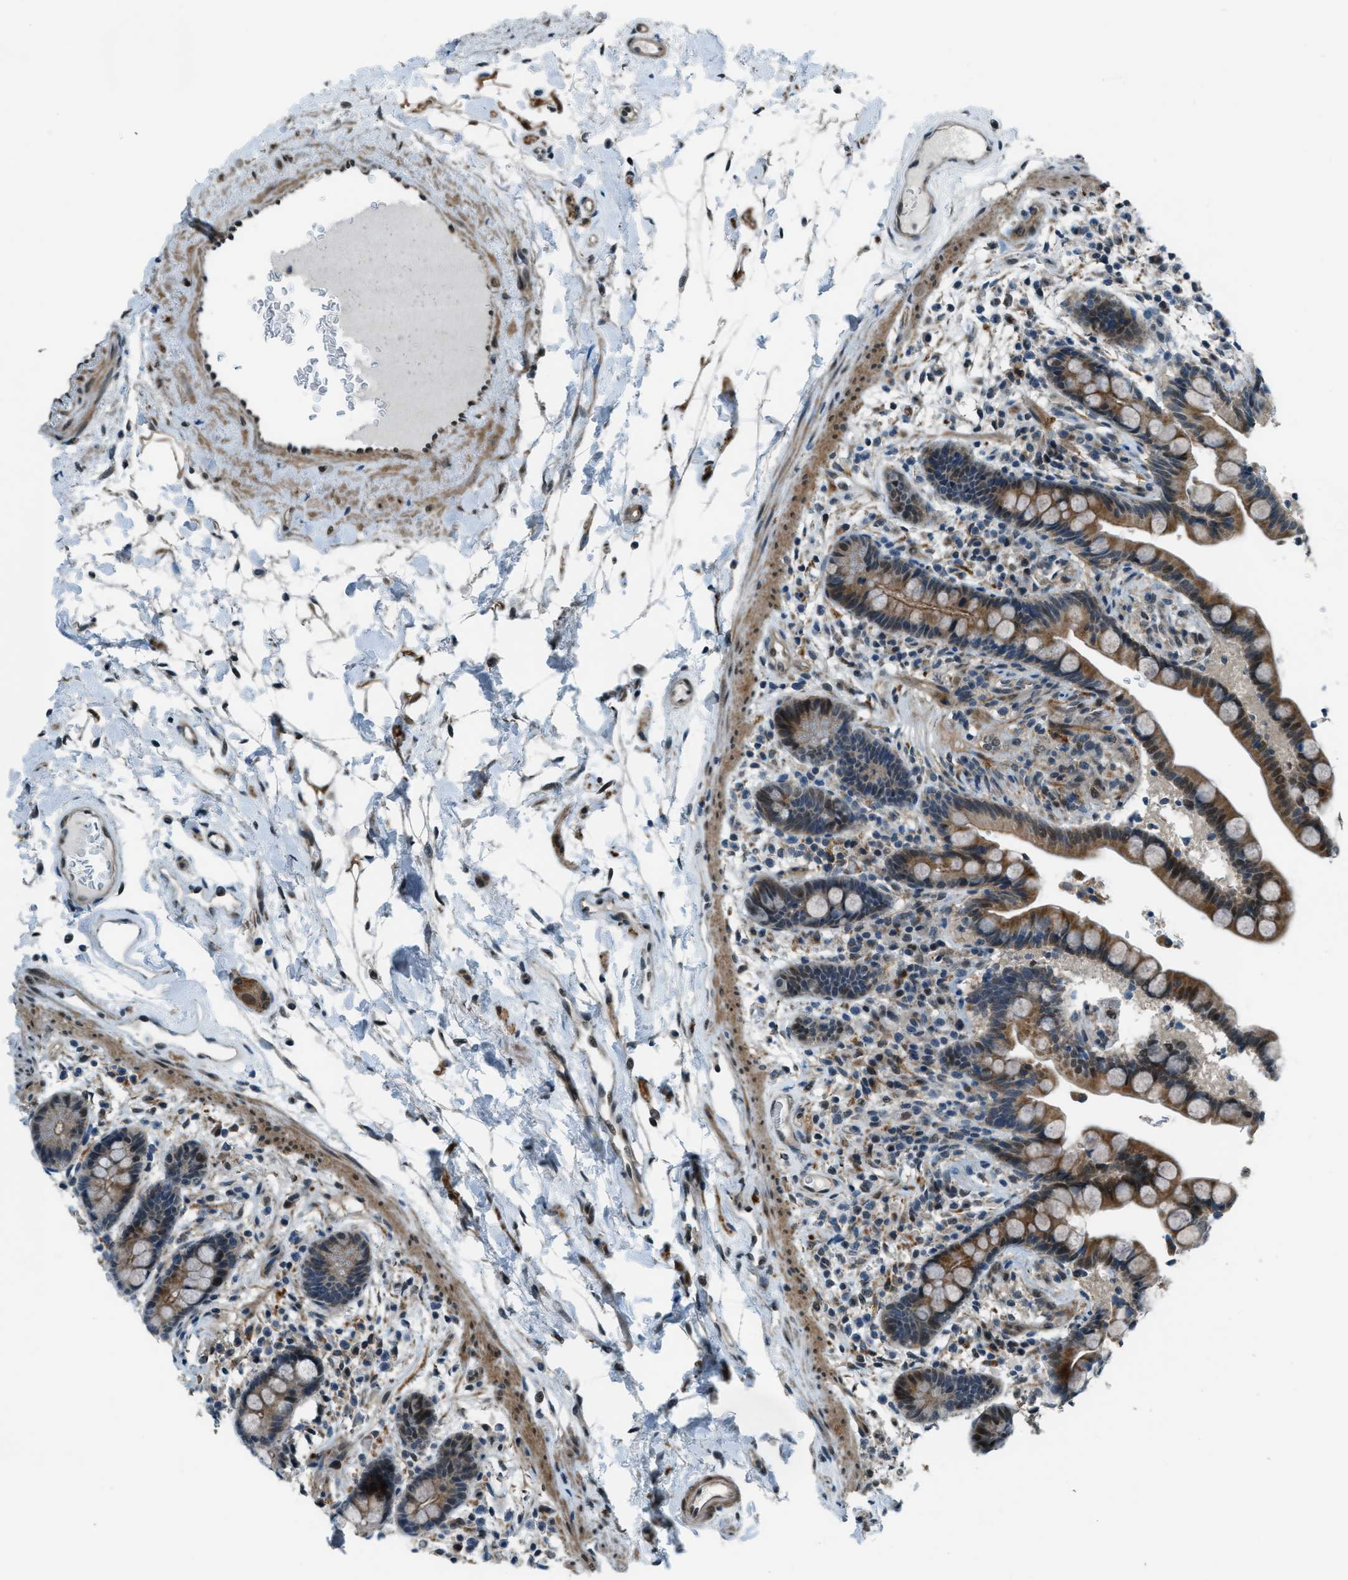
{"staining": {"intensity": "moderate", "quantity": ">75%", "location": "cytoplasmic/membranous,nuclear"}, "tissue": "colon", "cell_type": "Endothelial cells", "image_type": "normal", "snomed": [{"axis": "morphology", "description": "Normal tissue, NOS"}, {"axis": "topography", "description": "Colon"}], "caption": "This is a histology image of immunohistochemistry staining of unremarkable colon, which shows moderate staining in the cytoplasmic/membranous,nuclear of endothelial cells.", "gene": "NPEPL1", "patient": {"sex": "male", "age": 73}}